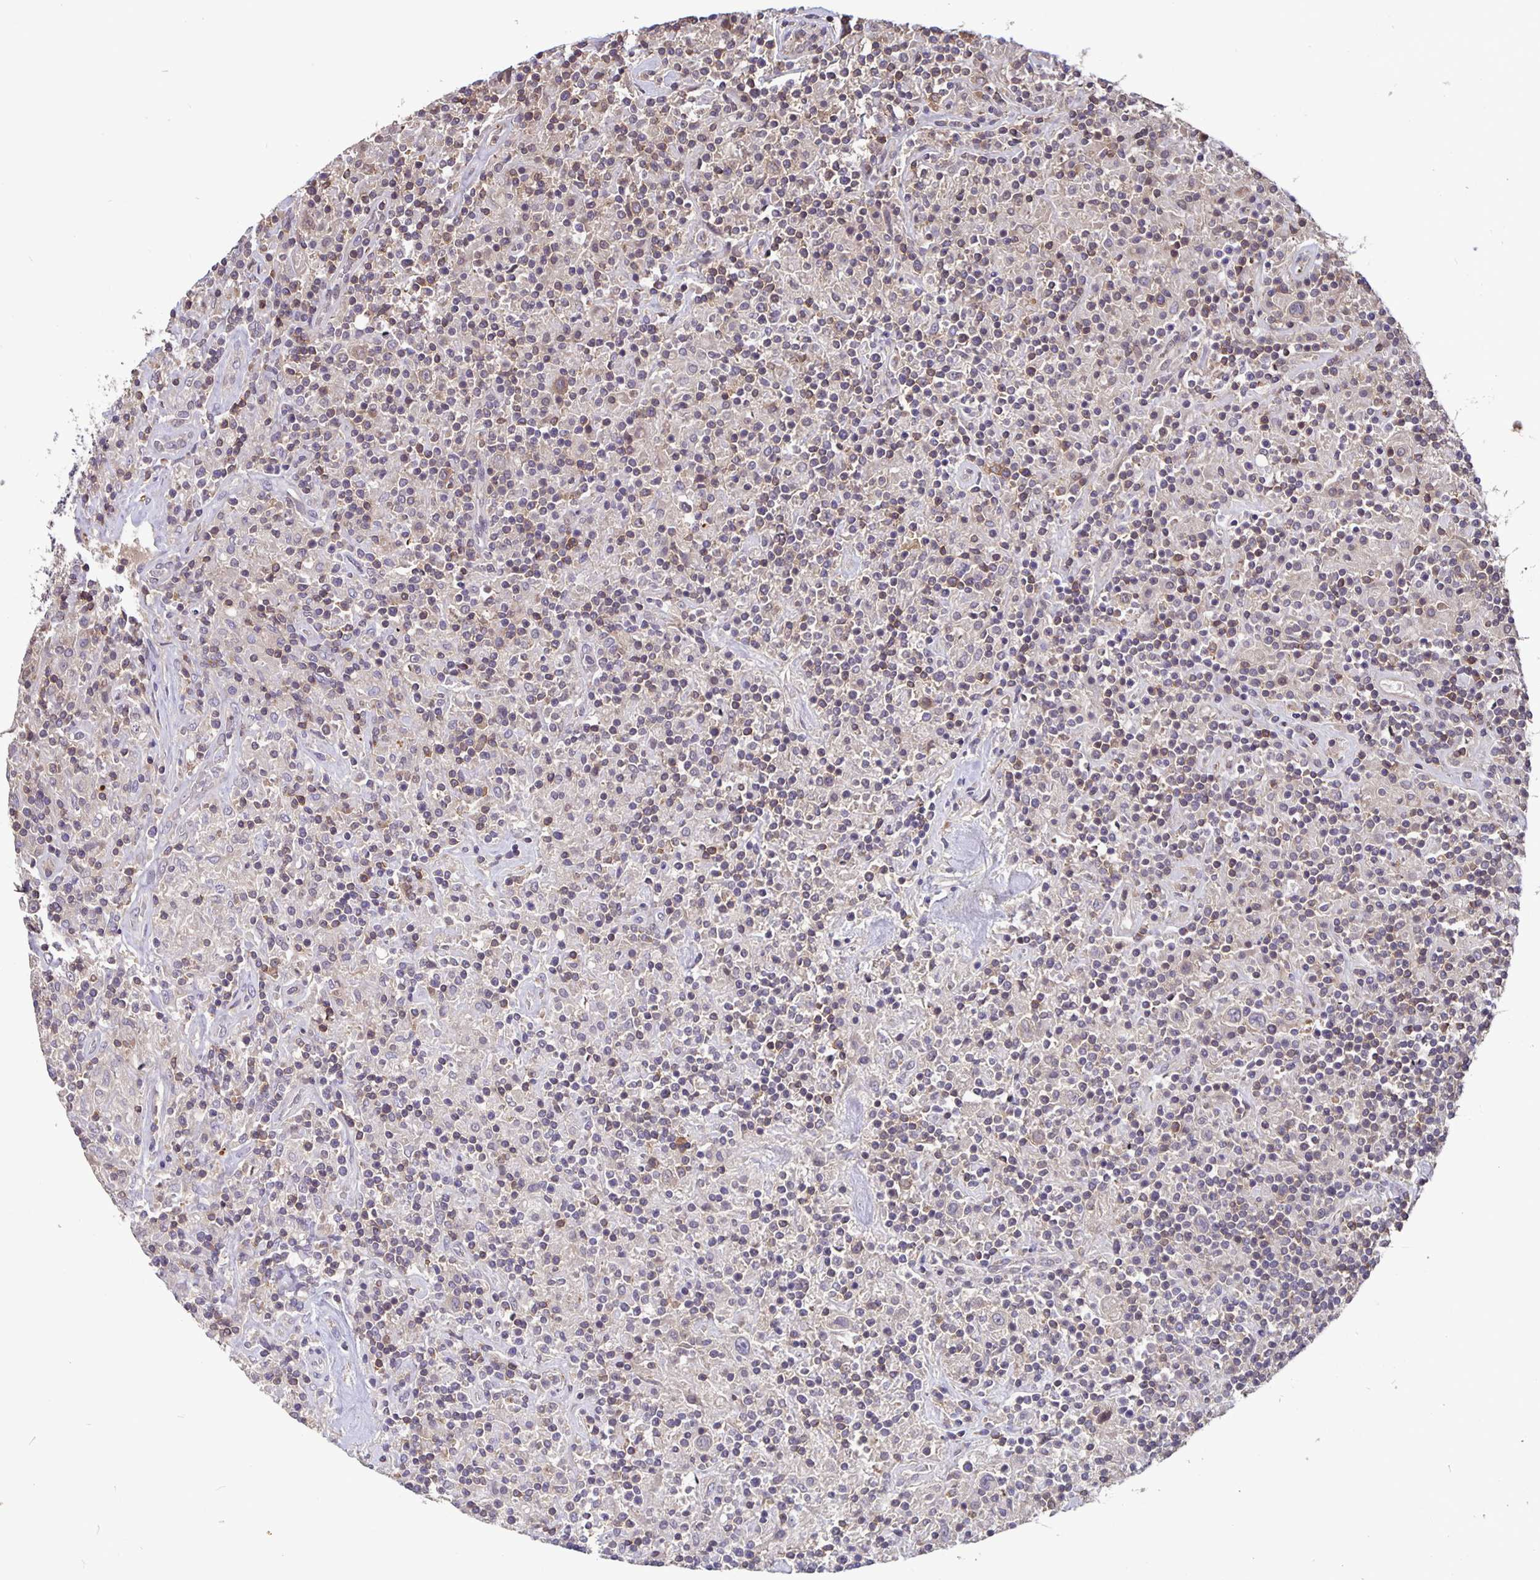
{"staining": {"intensity": "weak", "quantity": ">75%", "location": "cytoplasmic/membranous"}, "tissue": "lymphoma", "cell_type": "Tumor cells", "image_type": "cancer", "snomed": [{"axis": "morphology", "description": "Hodgkin's disease, NOS"}, {"axis": "topography", "description": "Lymph node"}], "caption": "A micrograph of human Hodgkin's disease stained for a protein displays weak cytoplasmic/membranous brown staining in tumor cells. (Stains: DAB (3,3'-diaminobenzidine) in brown, nuclei in blue, Microscopy: brightfield microscopy at high magnification).", "gene": "FEM1C", "patient": {"sex": "male", "age": 70}}